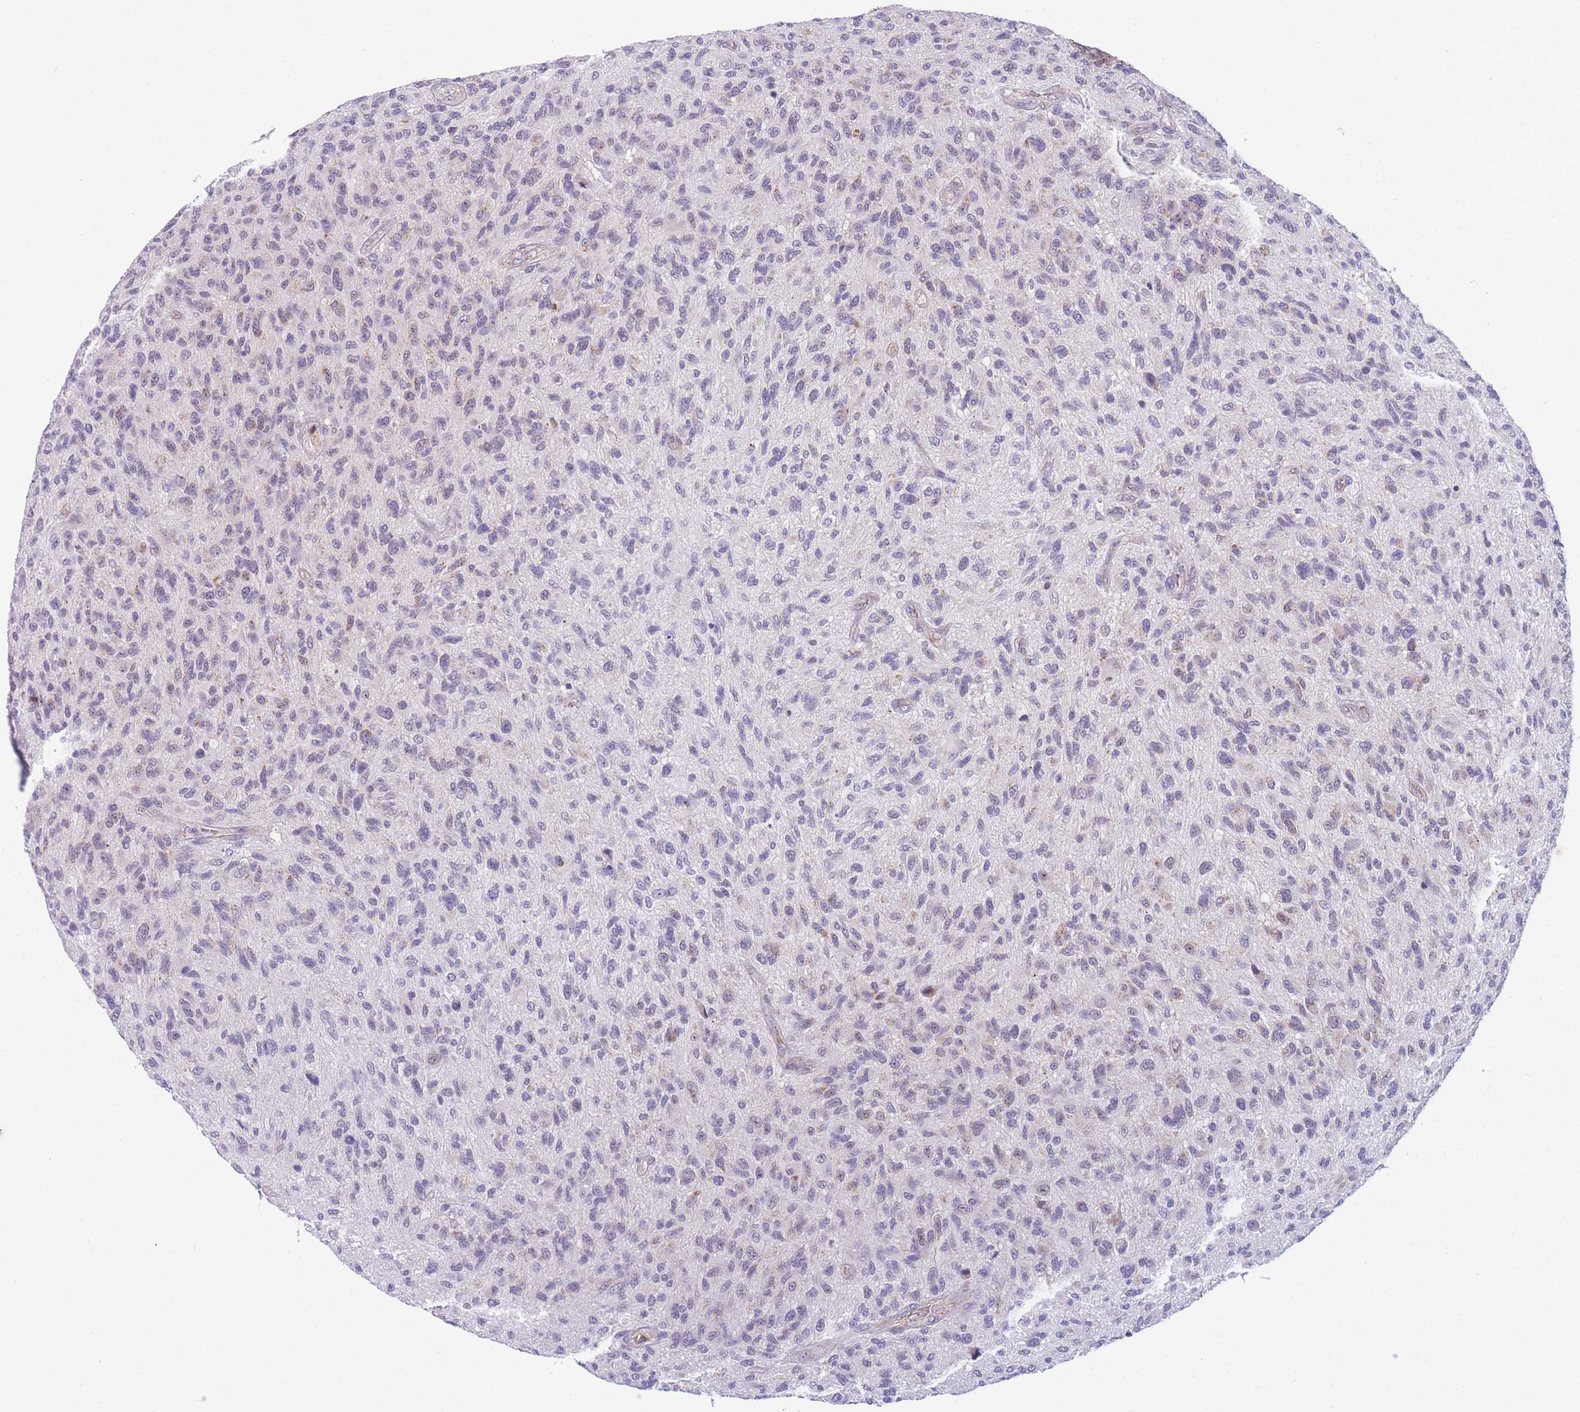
{"staining": {"intensity": "negative", "quantity": "none", "location": "none"}, "tissue": "glioma", "cell_type": "Tumor cells", "image_type": "cancer", "snomed": [{"axis": "morphology", "description": "Glioma, malignant, High grade"}, {"axis": "topography", "description": "Brain"}], "caption": "The immunohistochemistry photomicrograph has no significant expression in tumor cells of malignant glioma (high-grade) tissue. The staining was performed using DAB to visualize the protein expression in brown, while the nuclei were stained in blue with hematoxylin (Magnification: 20x).", "gene": "DDX49", "patient": {"sex": "male", "age": 47}}